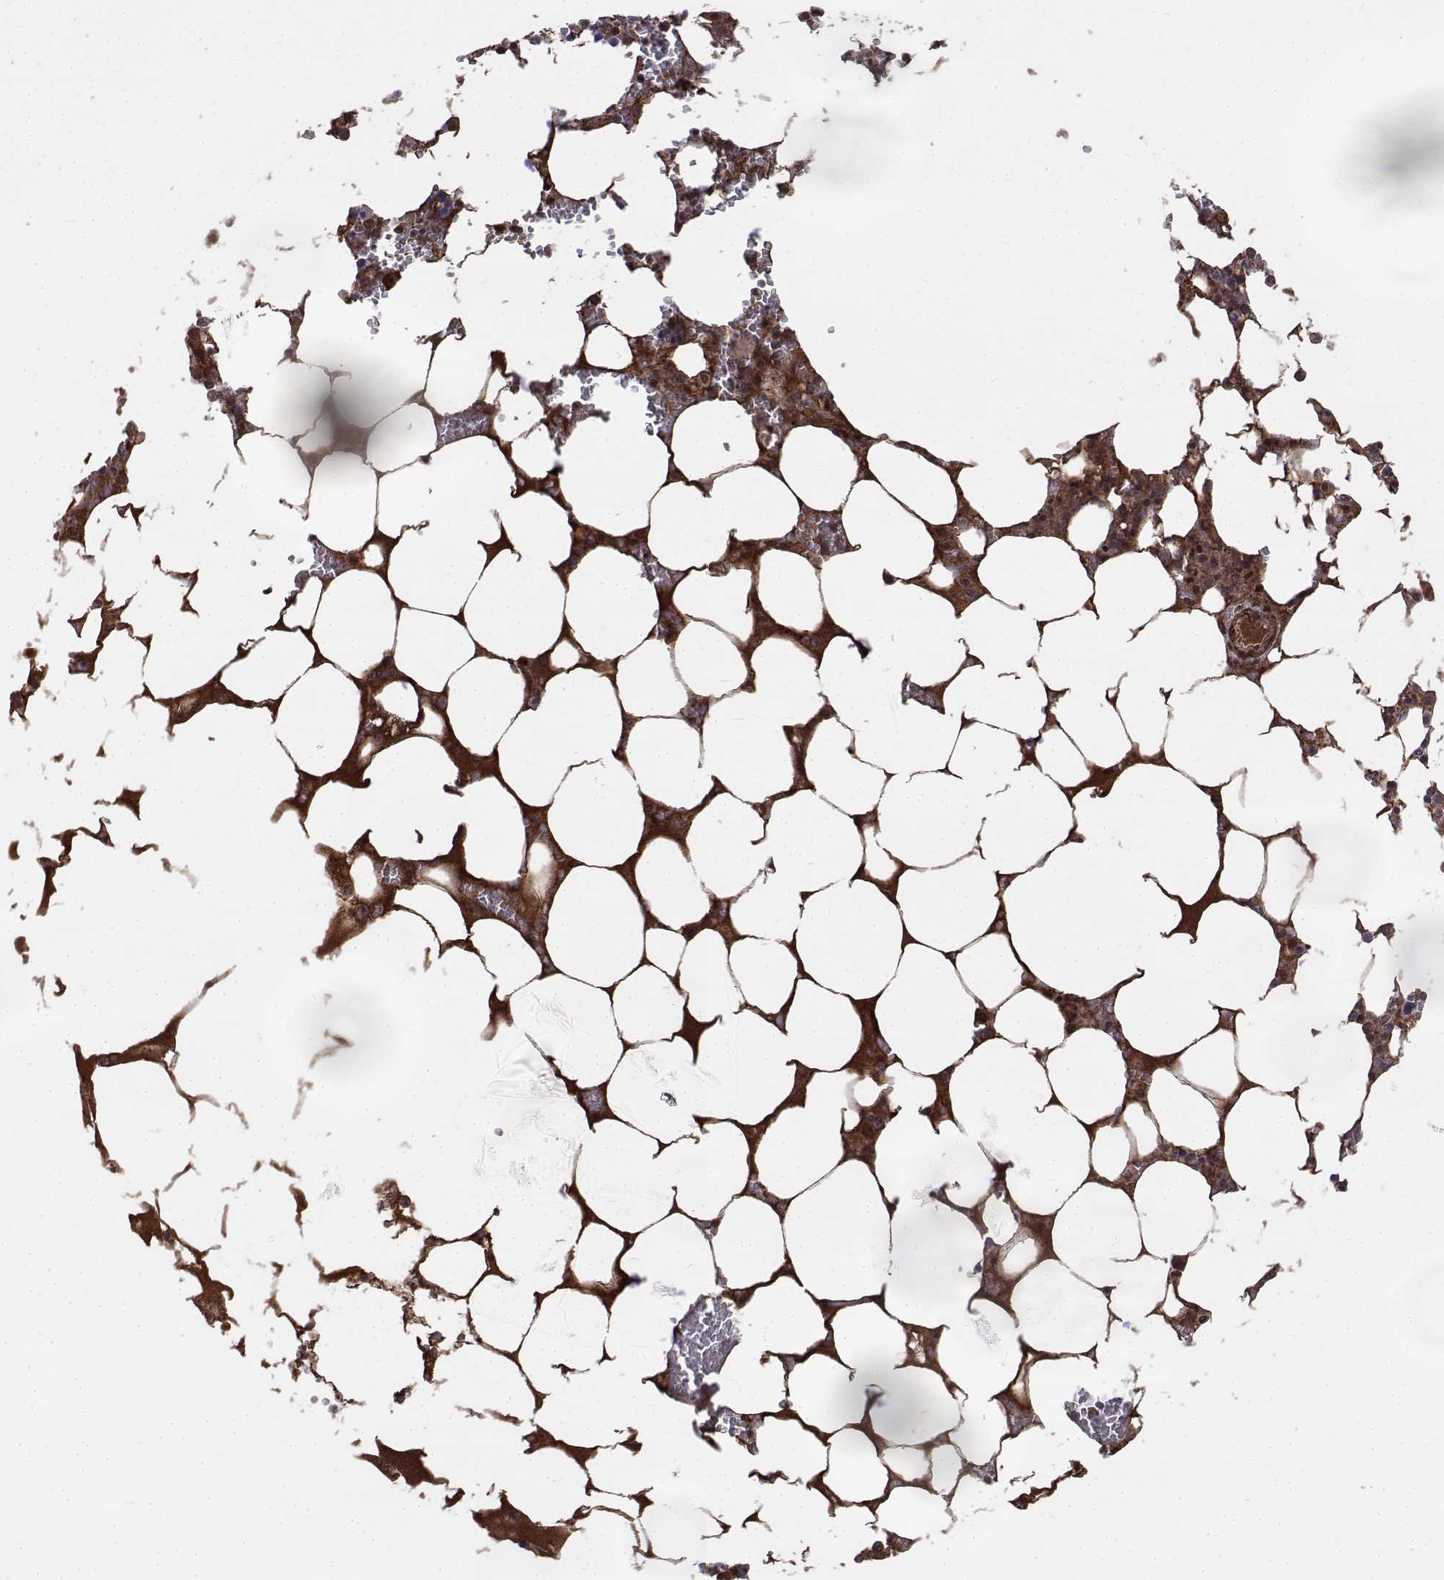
{"staining": {"intensity": "moderate", "quantity": "25%-75%", "location": "cytoplasmic/membranous,nuclear"}, "tissue": "bone marrow", "cell_type": "Hematopoietic cells", "image_type": "normal", "snomed": [{"axis": "morphology", "description": "Normal tissue, NOS"}, {"axis": "topography", "description": "Bone marrow"}], "caption": "Moderate cytoplasmic/membranous,nuclear staining is identified in approximately 25%-75% of hematopoietic cells in benign bone marrow. (IHC, brightfield microscopy, high magnification).", "gene": "ITGA7", "patient": {"sex": "male", "age": 64}}